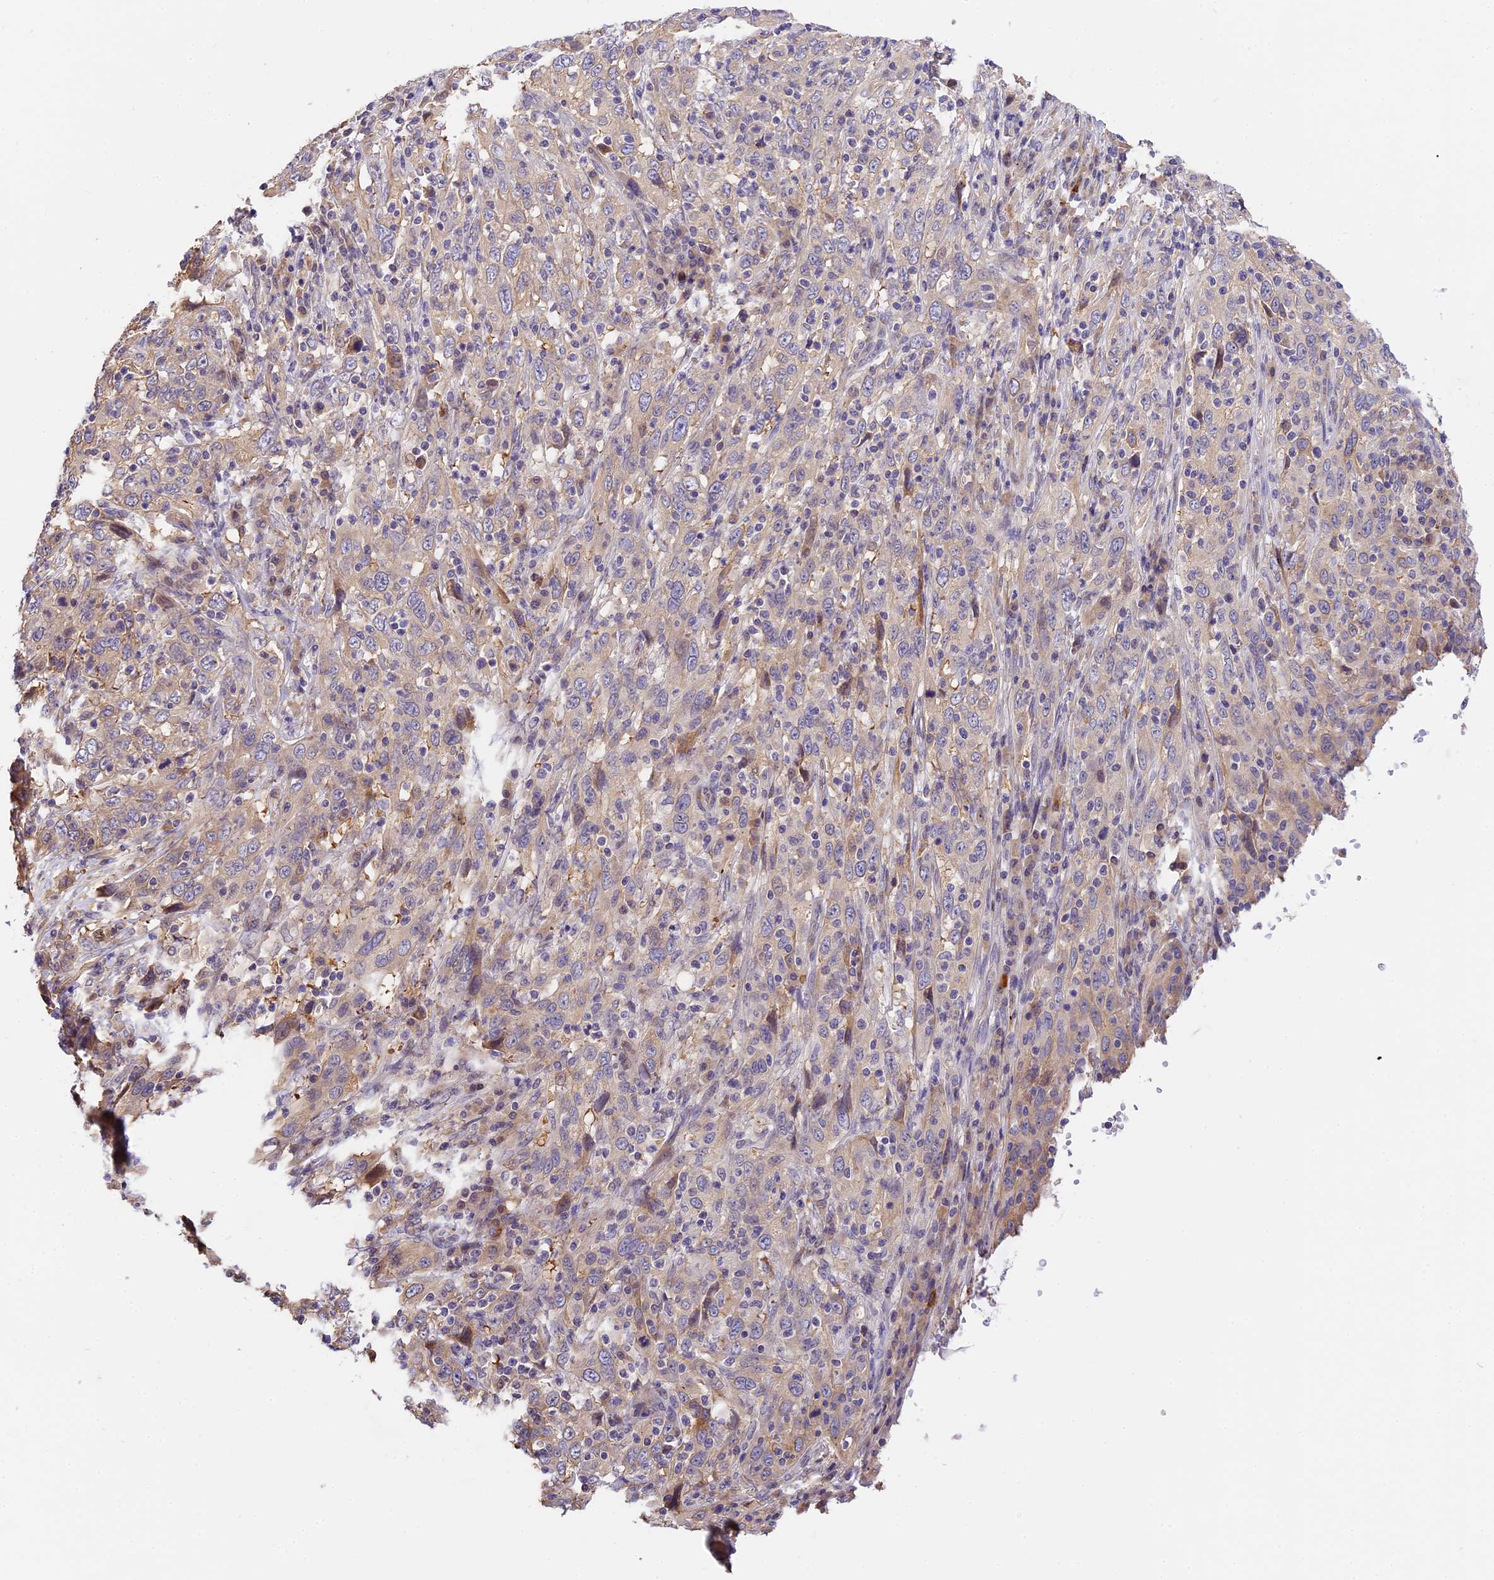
{"staining": {"intensity": "weak", "quantity": "<25%", "location": "cytoplasmic/membranous"}, "tissue": "cervical cancer", "cell_type": "Tumor cells", "image_type": "cancer", "snomed": [{"axis": "morphology", "description": "Squamous cell carcinoma, NOS"}, {"axis": "topography", "description": "Cervix"}], "caption": "DAB immunohistochemical staining of human squamous cell carcinoma (cervical) exhibits no significant staining in tumor cells. Nuclei are stained in blue.", "gene": "BSCL2", "patient": {"sex": "female", "age": 46}}